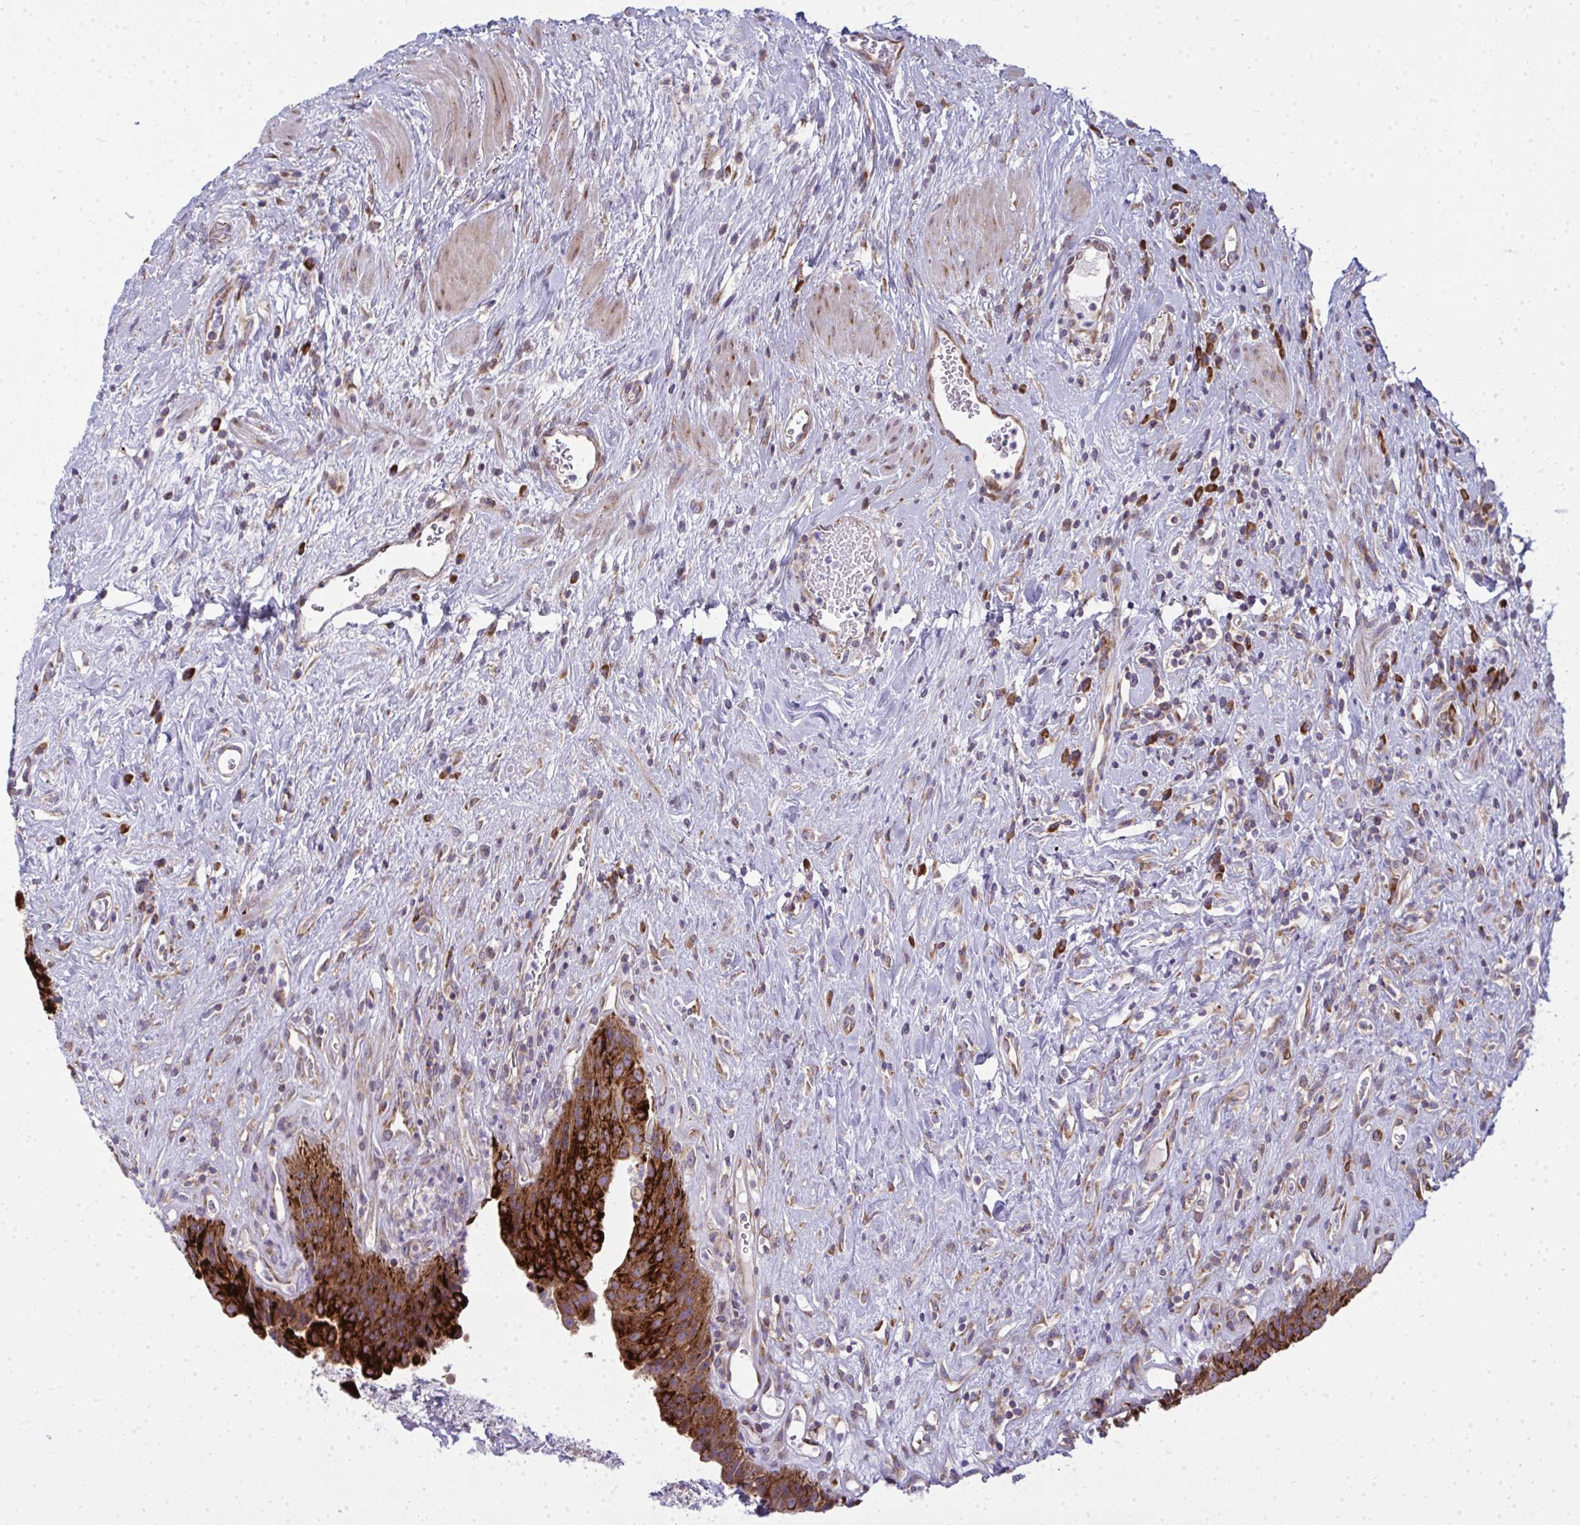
{"staining": {"intensity": "strong", "quantity": ">75%", "location": "cytoplasmic/membranous"}, "tissue": "urinary bladder", "cell_type": "Urothelial cells", "image_type": "normal", "snomed": [{"axis": "morphology", "description": "Normal tissue, NOS"}, {"axis": "topography", "description": "Urinary bladder"}], "caption": "IHC (DAB) staining of unremarkable urinary bladder demonstrates strong cytoplasmic/membranous protein positivity in about >75% of urothelial cells. (IHC, brightfield microscopy, high magnification).", "gene": "GFPT2", "patient": {"sex": "female", "age": 56}}